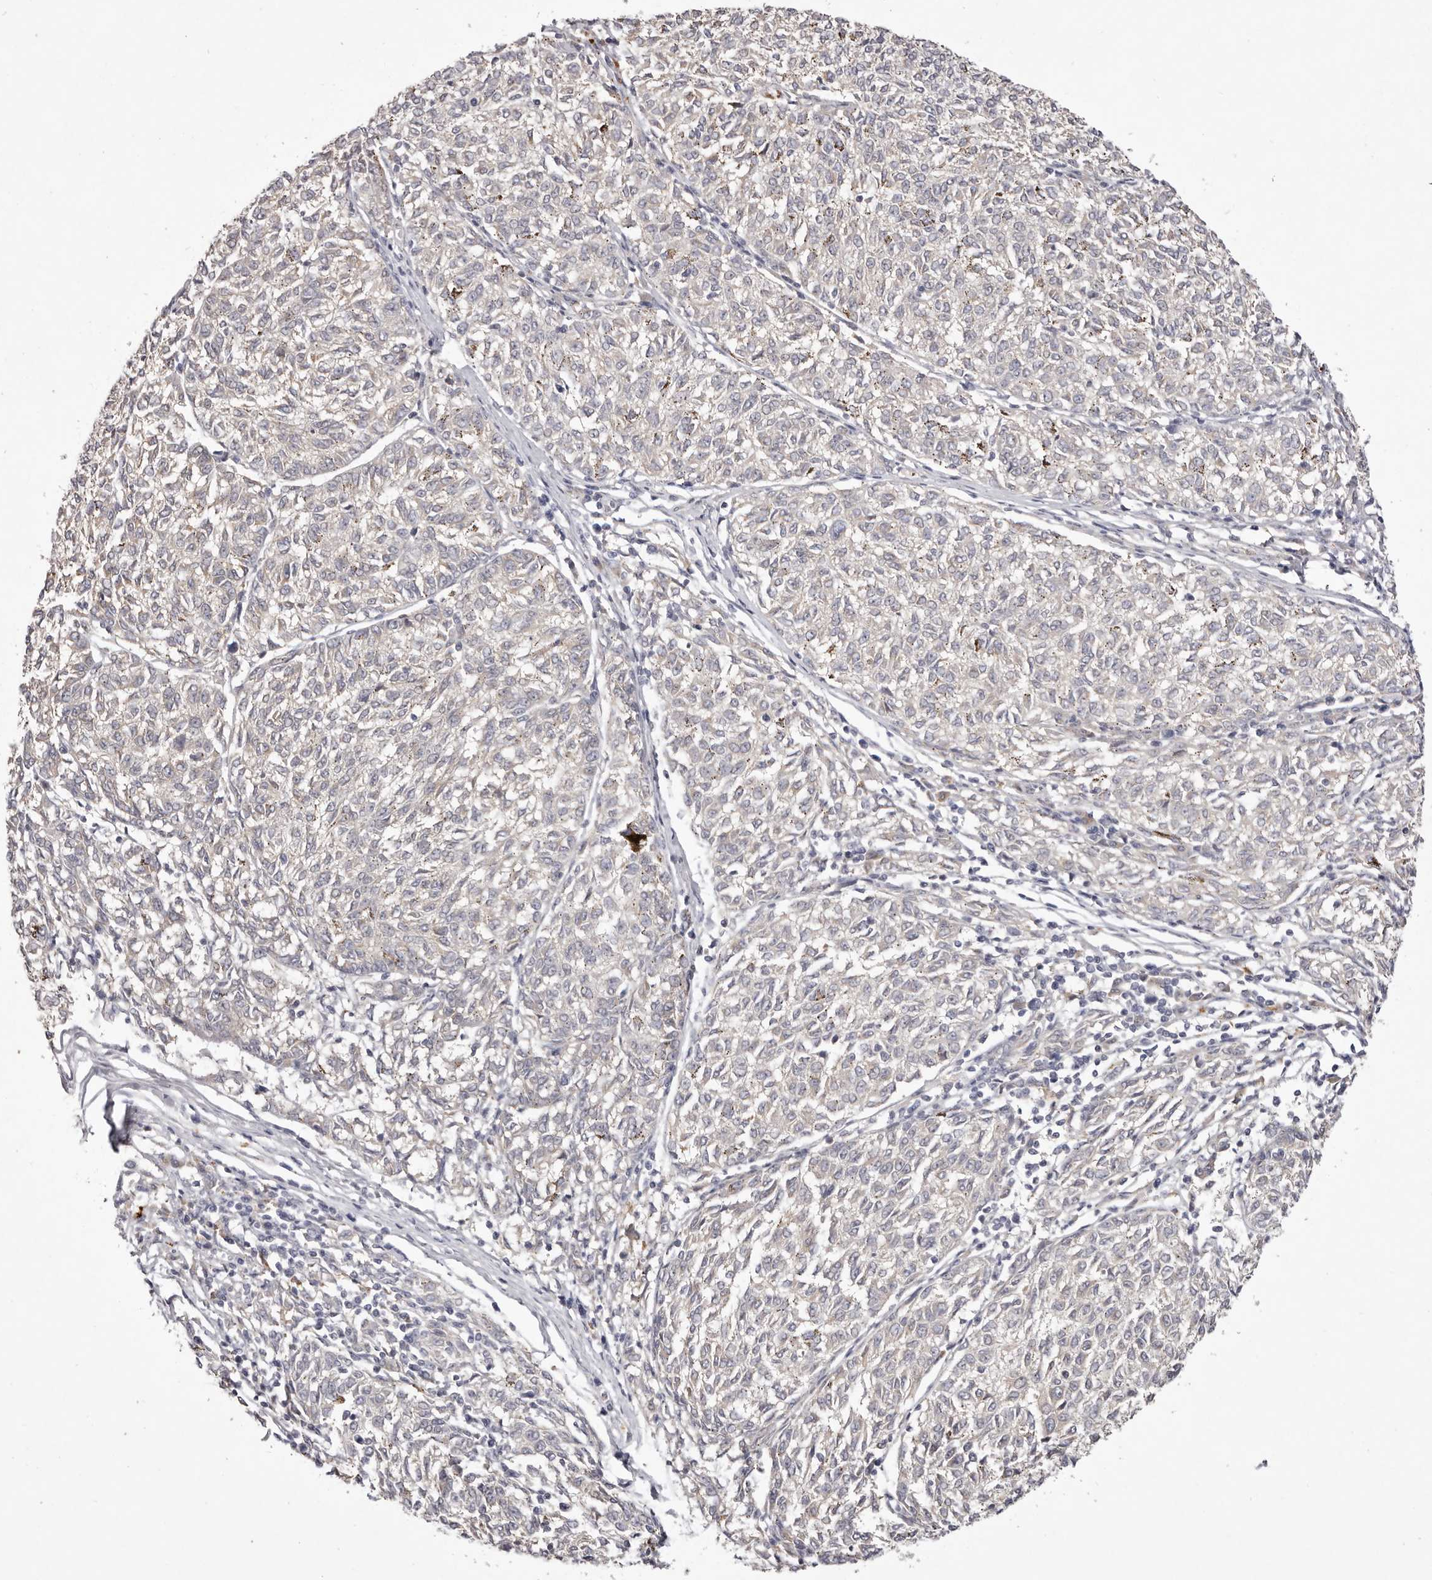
{"staining": {"intensity": "negative", "quantity": "none", "location": "none"}, "tissue": "melanoma", "cell_type": "Tumor cells", "image_type": "cancer", "snomed": [{"axis": "morphology", "description": "Malignant melanoma, NOS"}, {"axis": "topography", "description": "Skin"}], "caption": "High magnification brightfield microscopy of malignant melanoma stained with DAB (3,3'-diaminobenzidine) (brown) and counterstained with hematoxylin (blue): tumor cells show no significant positivity.", "gene": "GARNL3", "patient": {"sex": "female", "age": 72}}